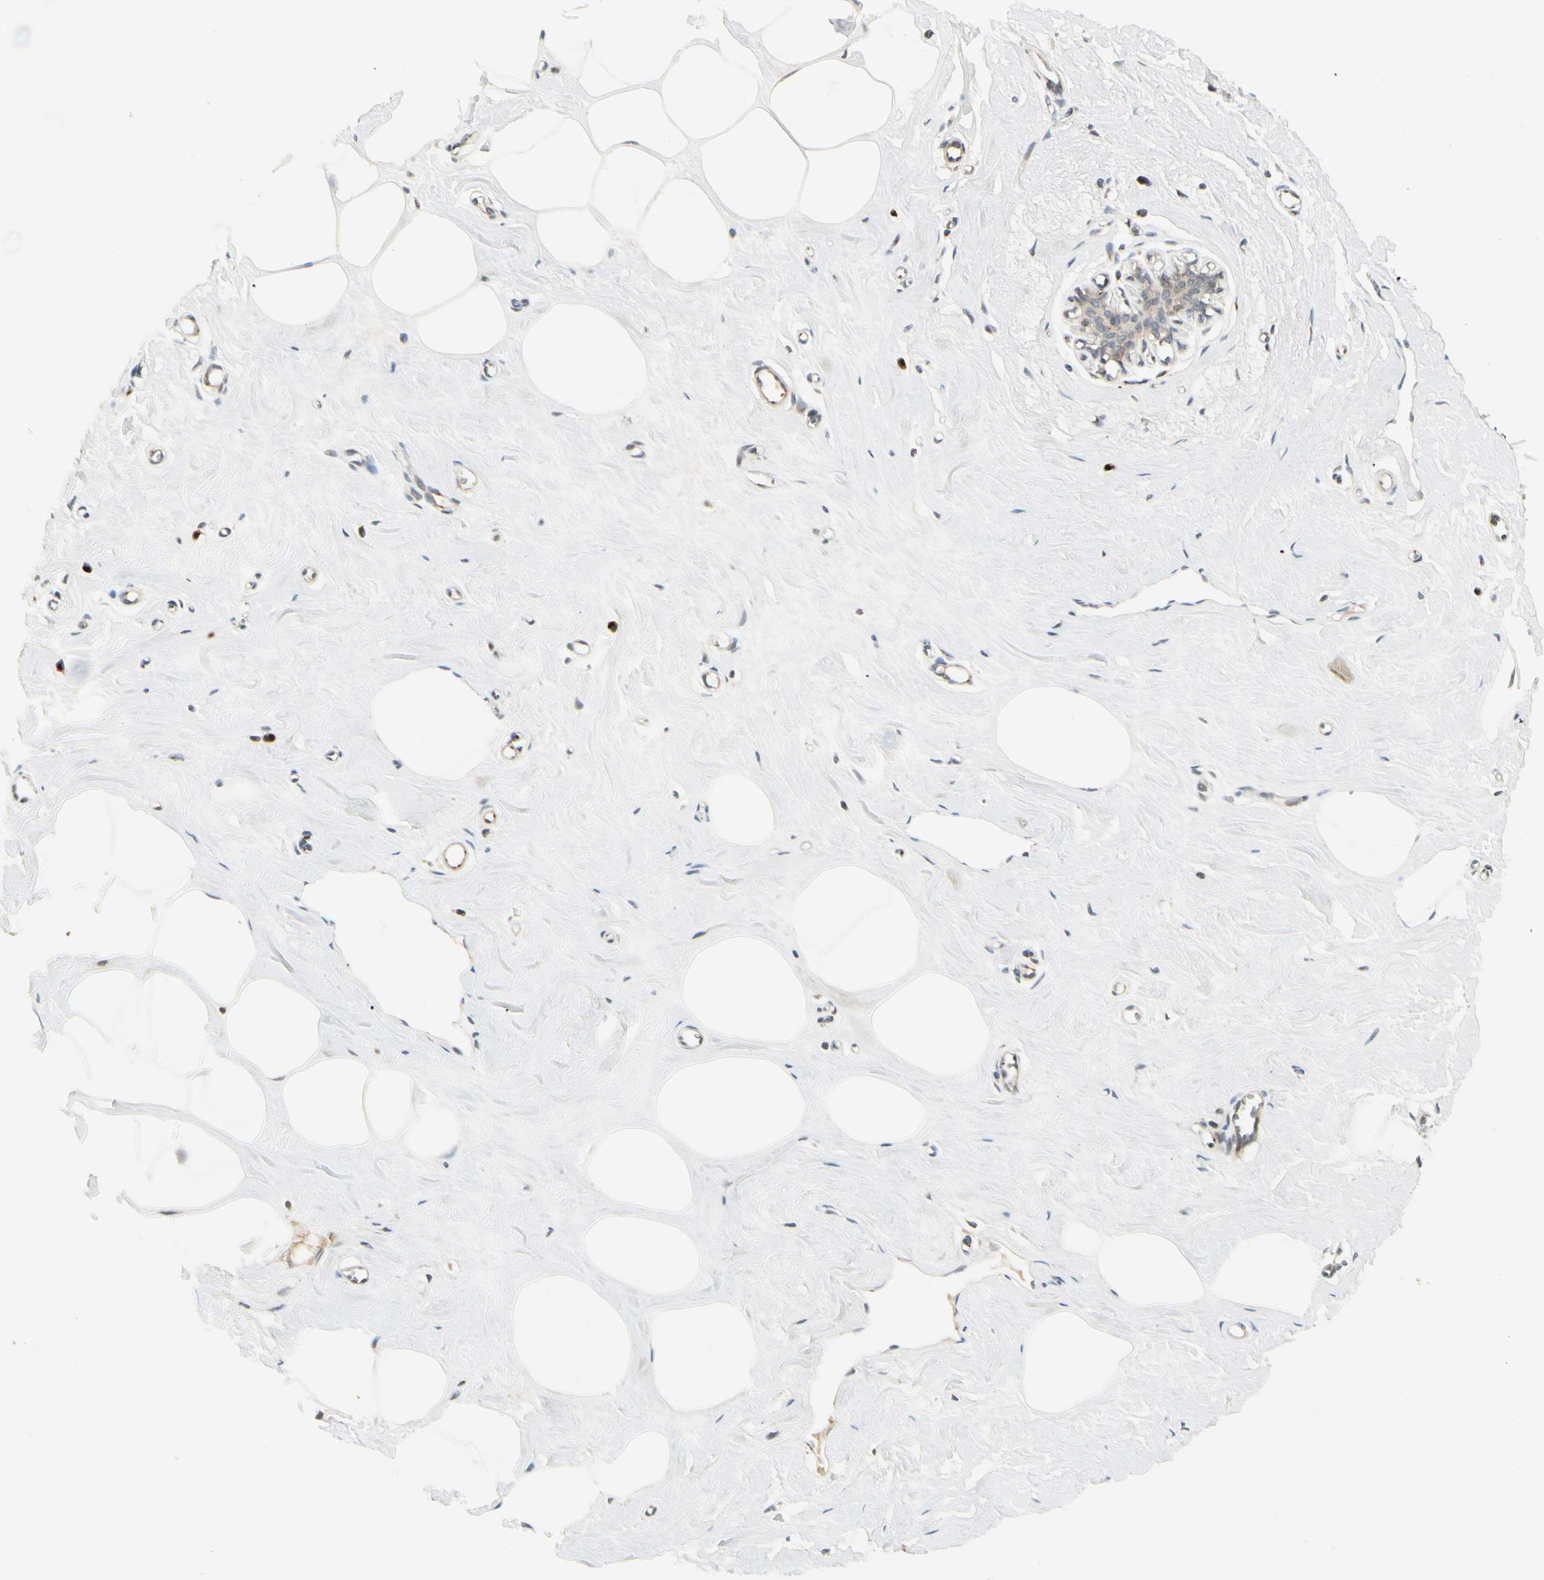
{"staining": {"intensity": "negative", "quantity": "none", "location": "none"}, "tissue": "breast", "cell_type": "Adipocytes", "image_type": "normal", "snomed": [{"axis": "morphology", "description": "Normal tissue, NOS"}, {"axis": "topography", "description": "Breast"}], "caption": "The micrograph reveals no staining of adipocytes in unremarkable breast. Brightfield microscopy of IHC stained with DAB (3,3'-diaminobenzidine) (brown) and hematoxylin (blue), captured at high magnification.", "gene": "MANSC1", "patient": {"sex": "female", "age": 45}}